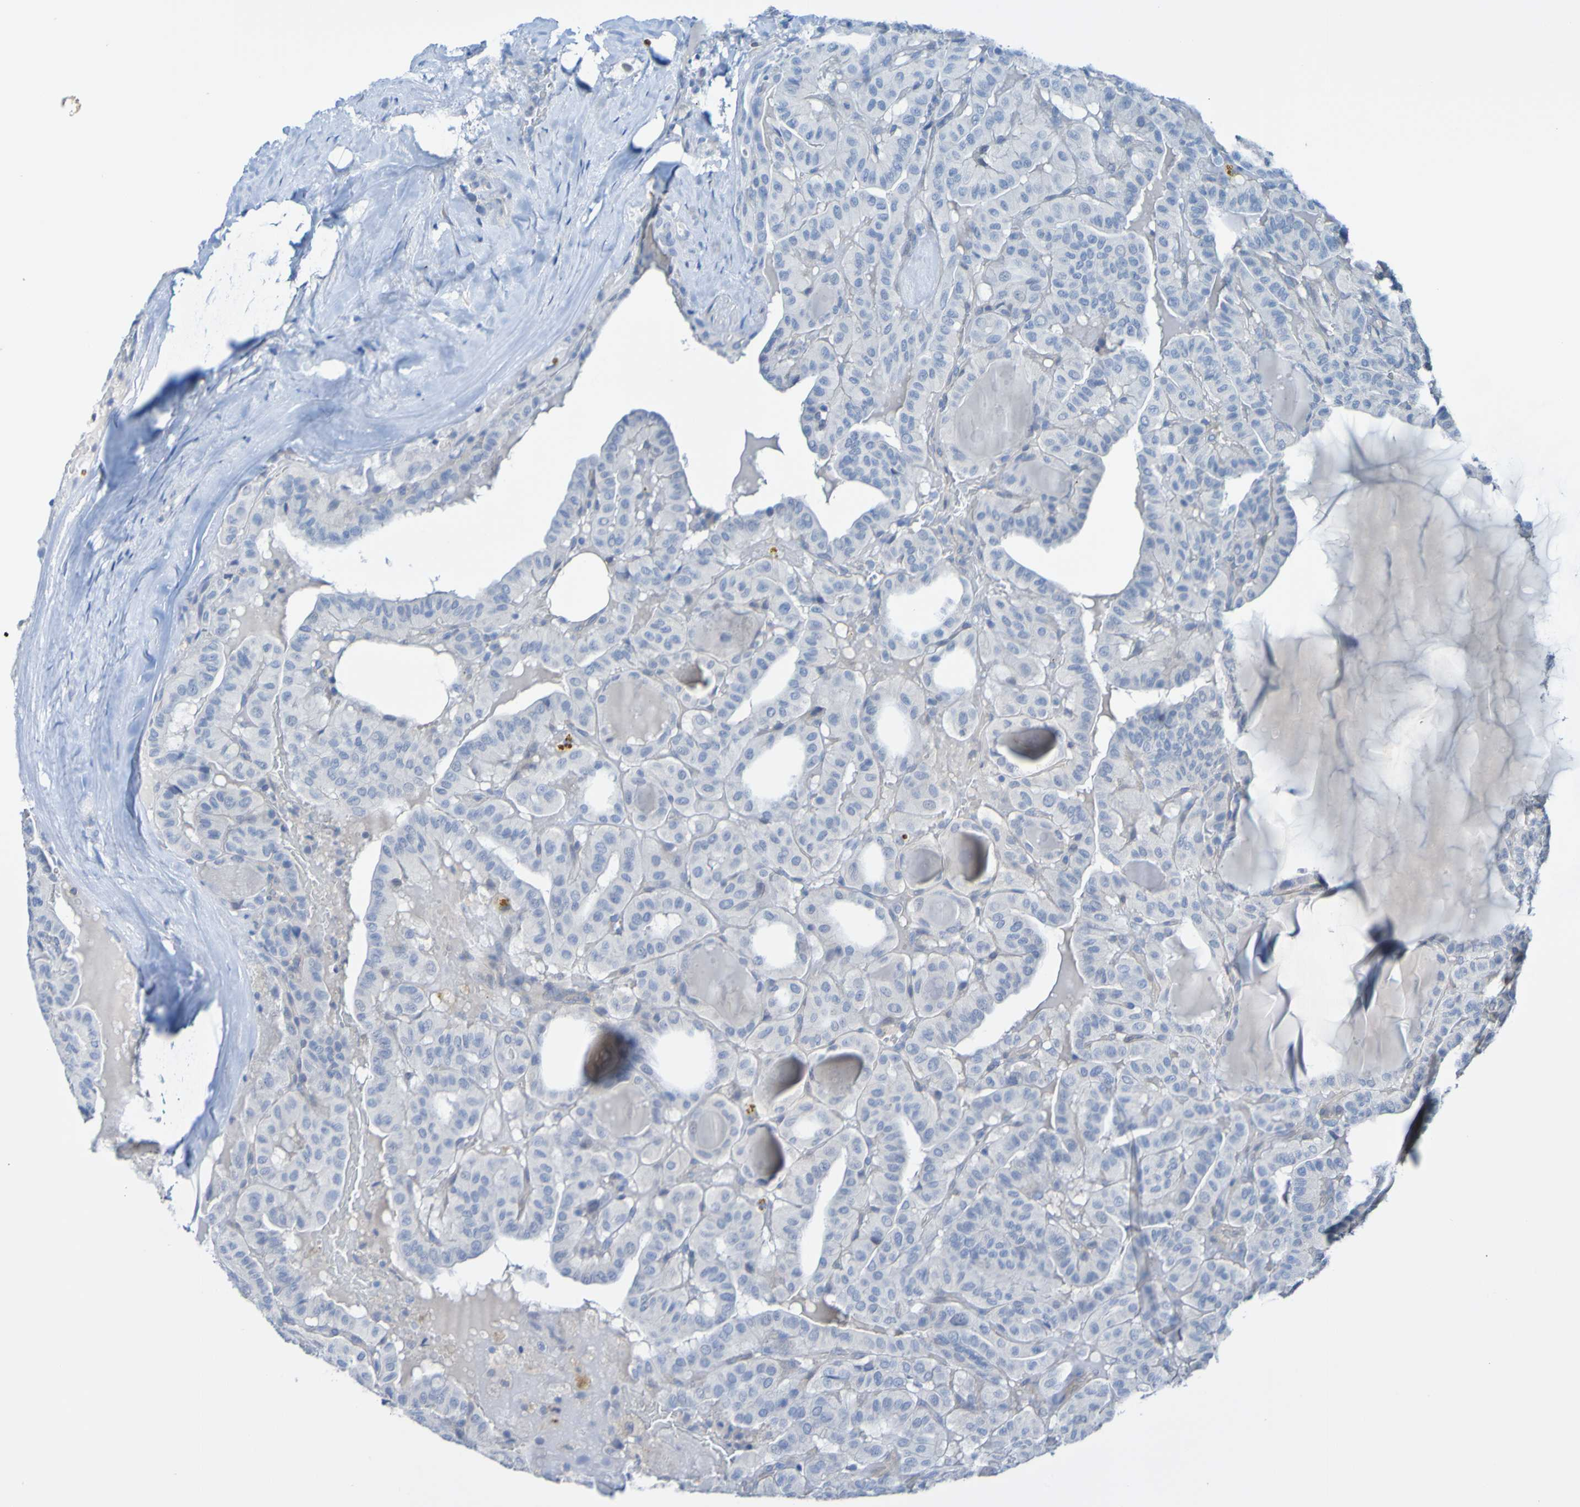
{"staining": {"intensity": "negative", "quantity": "none", "location": "none"}, "tissue": "head and neck cancer", "cell_type": "Tumor cells", "image_type": "cancer", "snomed": [{"axis": "morphology", "description": "Squamous cell carcinoma, NOS"}, {"axis": "topography", "description": "Oral tissue"}, {"axis": "topography", "description": "Head-Neck"}], "caption": "Tumor cells show no significant positivity in head and neck cancer.", "gene": "ACMSD", "patient": {"sex": "female", "age": 50}}